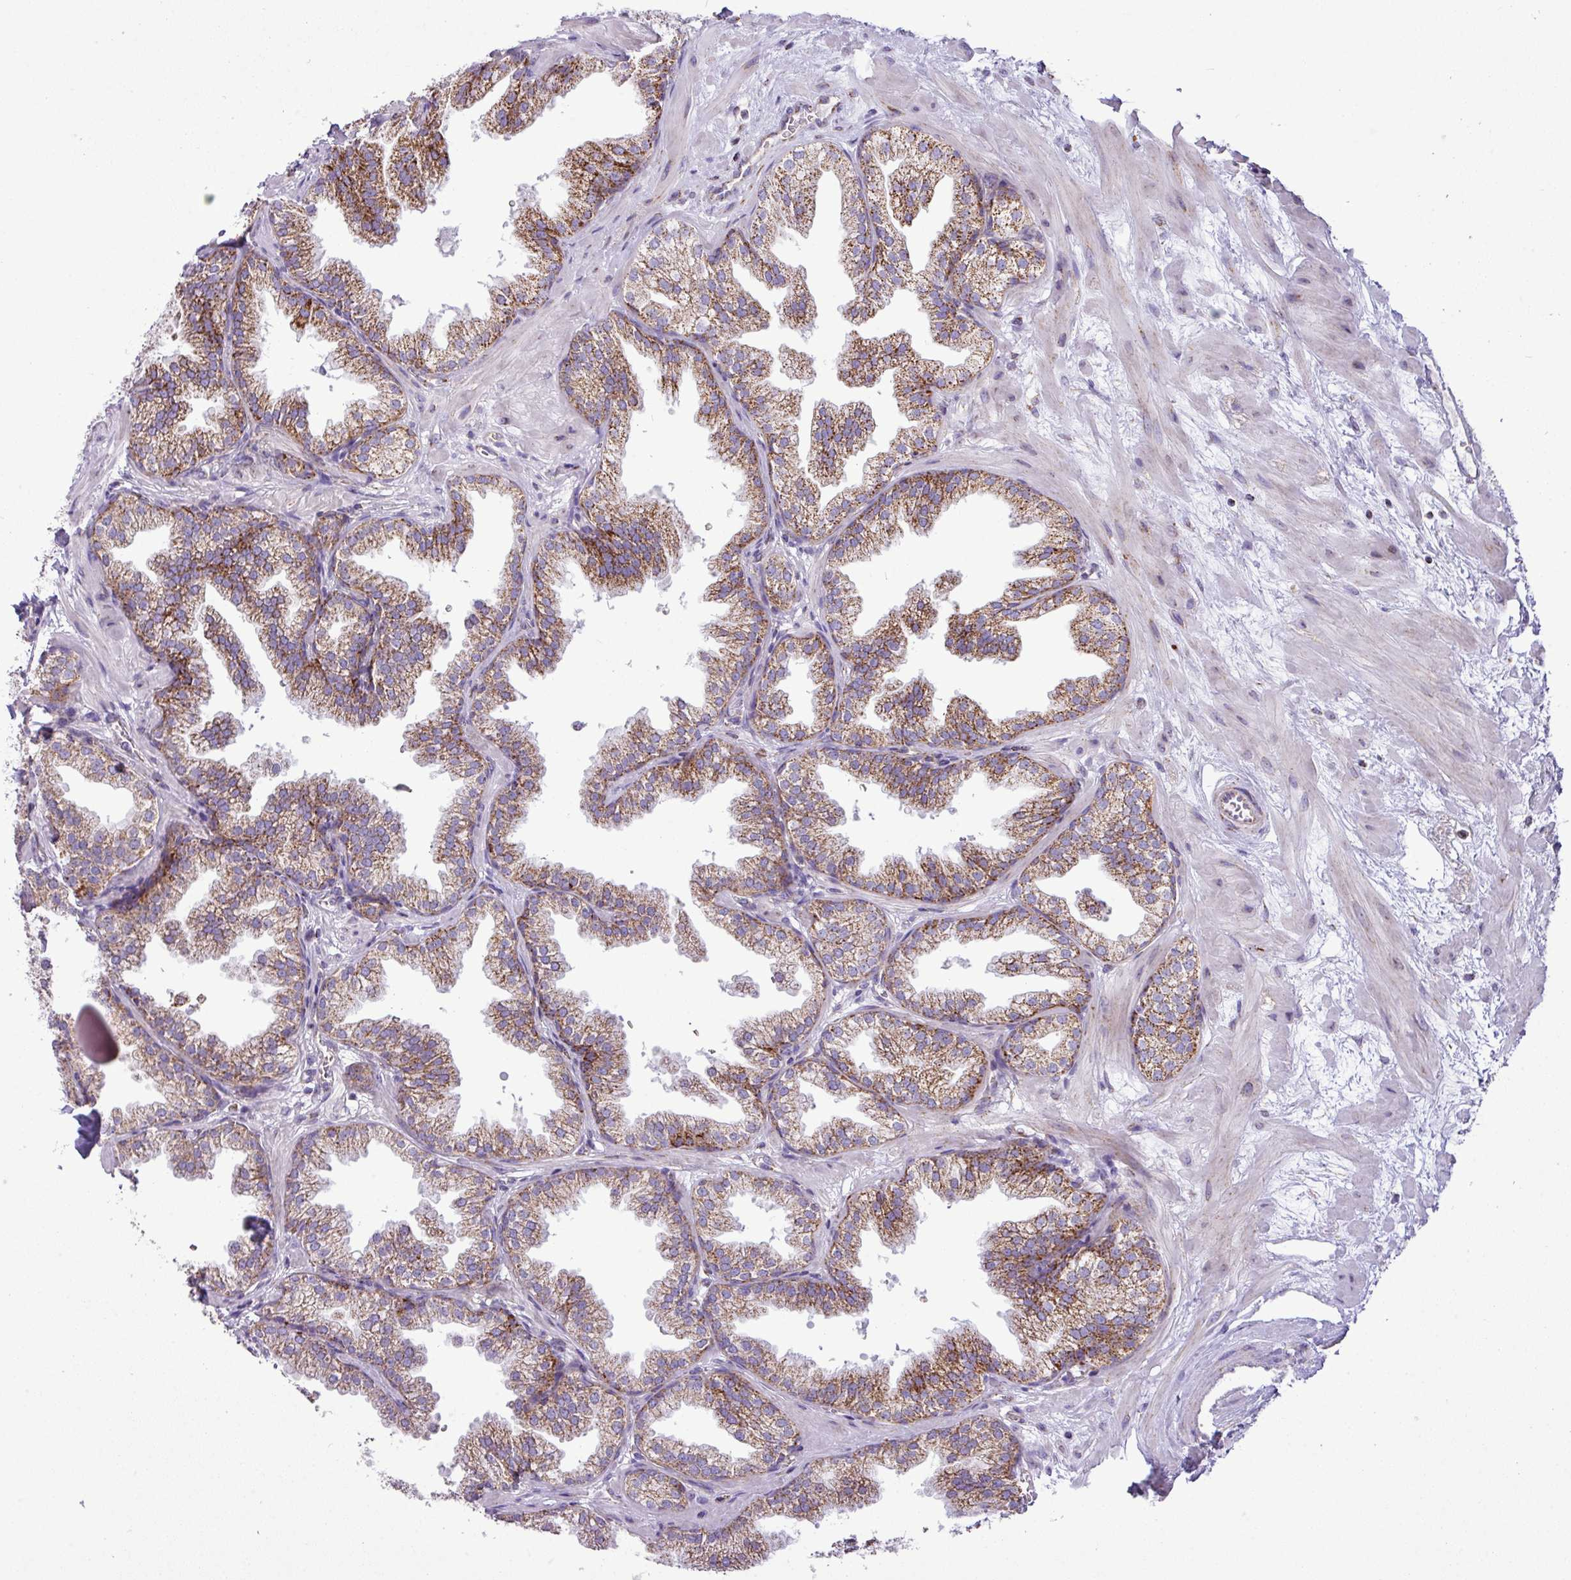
{"staining": {"intensity": "strong", "quantity": ">75%", "location": "cytoplasmic/membranous"}, "tissue": "prostate", "cell_type": "Glandular cells", "image_type": "normal", "snomed": [{"axis": "morphology", "description": "Normal tissue, NOS"}, {"axis": "topography", "description": "Prostate"}], "caption": "Immunohistochemistry (IHC) staining of normal prostate, which shows high levels of strong cytoplasmic/membranous positivity in approximately >75% of glandular cells indicating strong cytoplasmic/membranous protein positivity. The staining was performed using DAB (brown) for protein detection and nuclei were counterstained in hematoxylin (blue).", "gene": "ZNF81", "patient": {"sex": "male", "age": 37}}